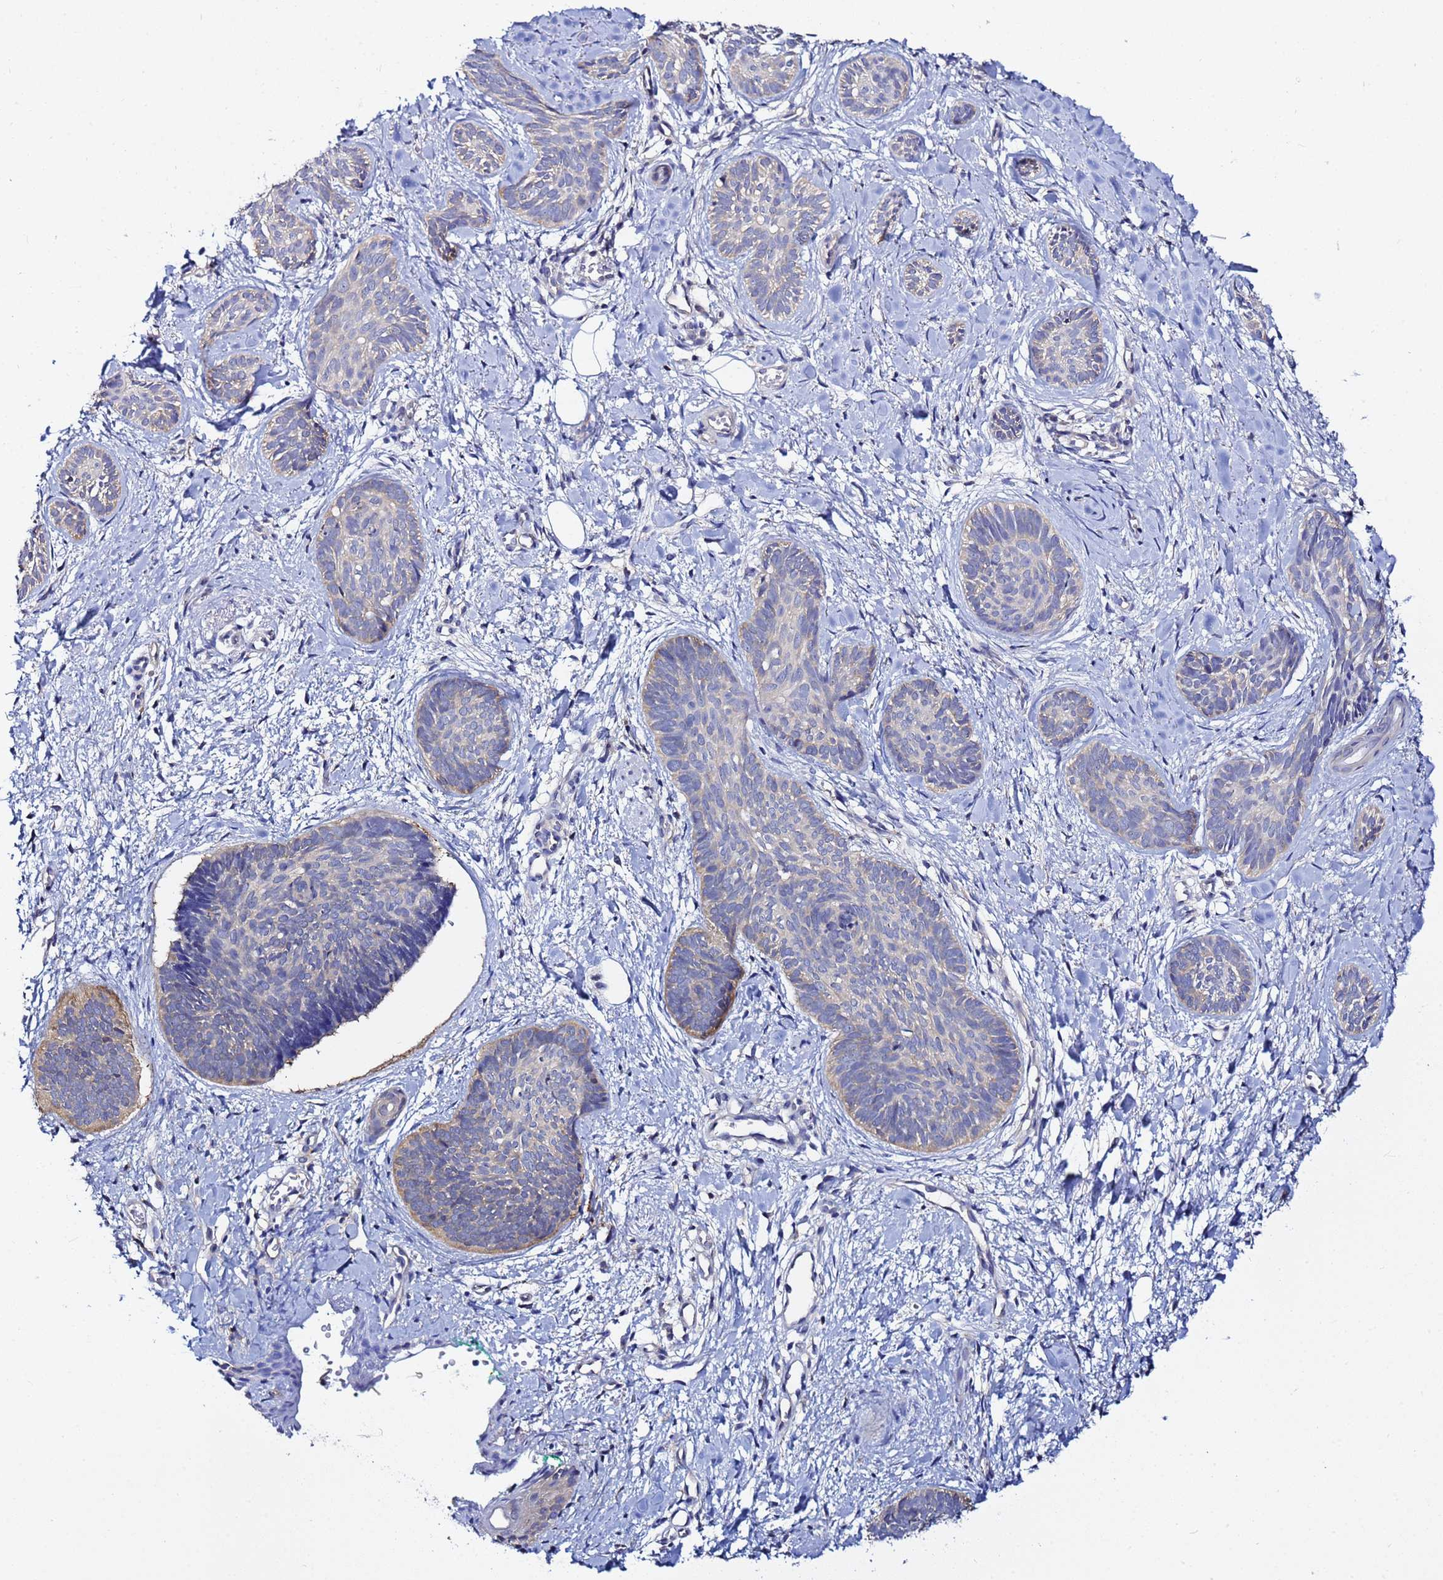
{"staining": {"intensity": "negative", "quantity": "none", "location": "none"}, "tissue": "skin cancer", "cell_type": "Tumor cells", "image_type": "cancer", "snomed": [{"axis": "morphology", "description": "Basal cell carcinoma"}, {"axis": "topography", "description": "Skin"}], "caption": "DAB (3,3'-diaminobenzidine) immunohistochemical staining of skin basal cell carcinoma shows no significant staining in tumor cells.", "gene": "LENG1", "patient": {"sex": "female", "age": 81}}